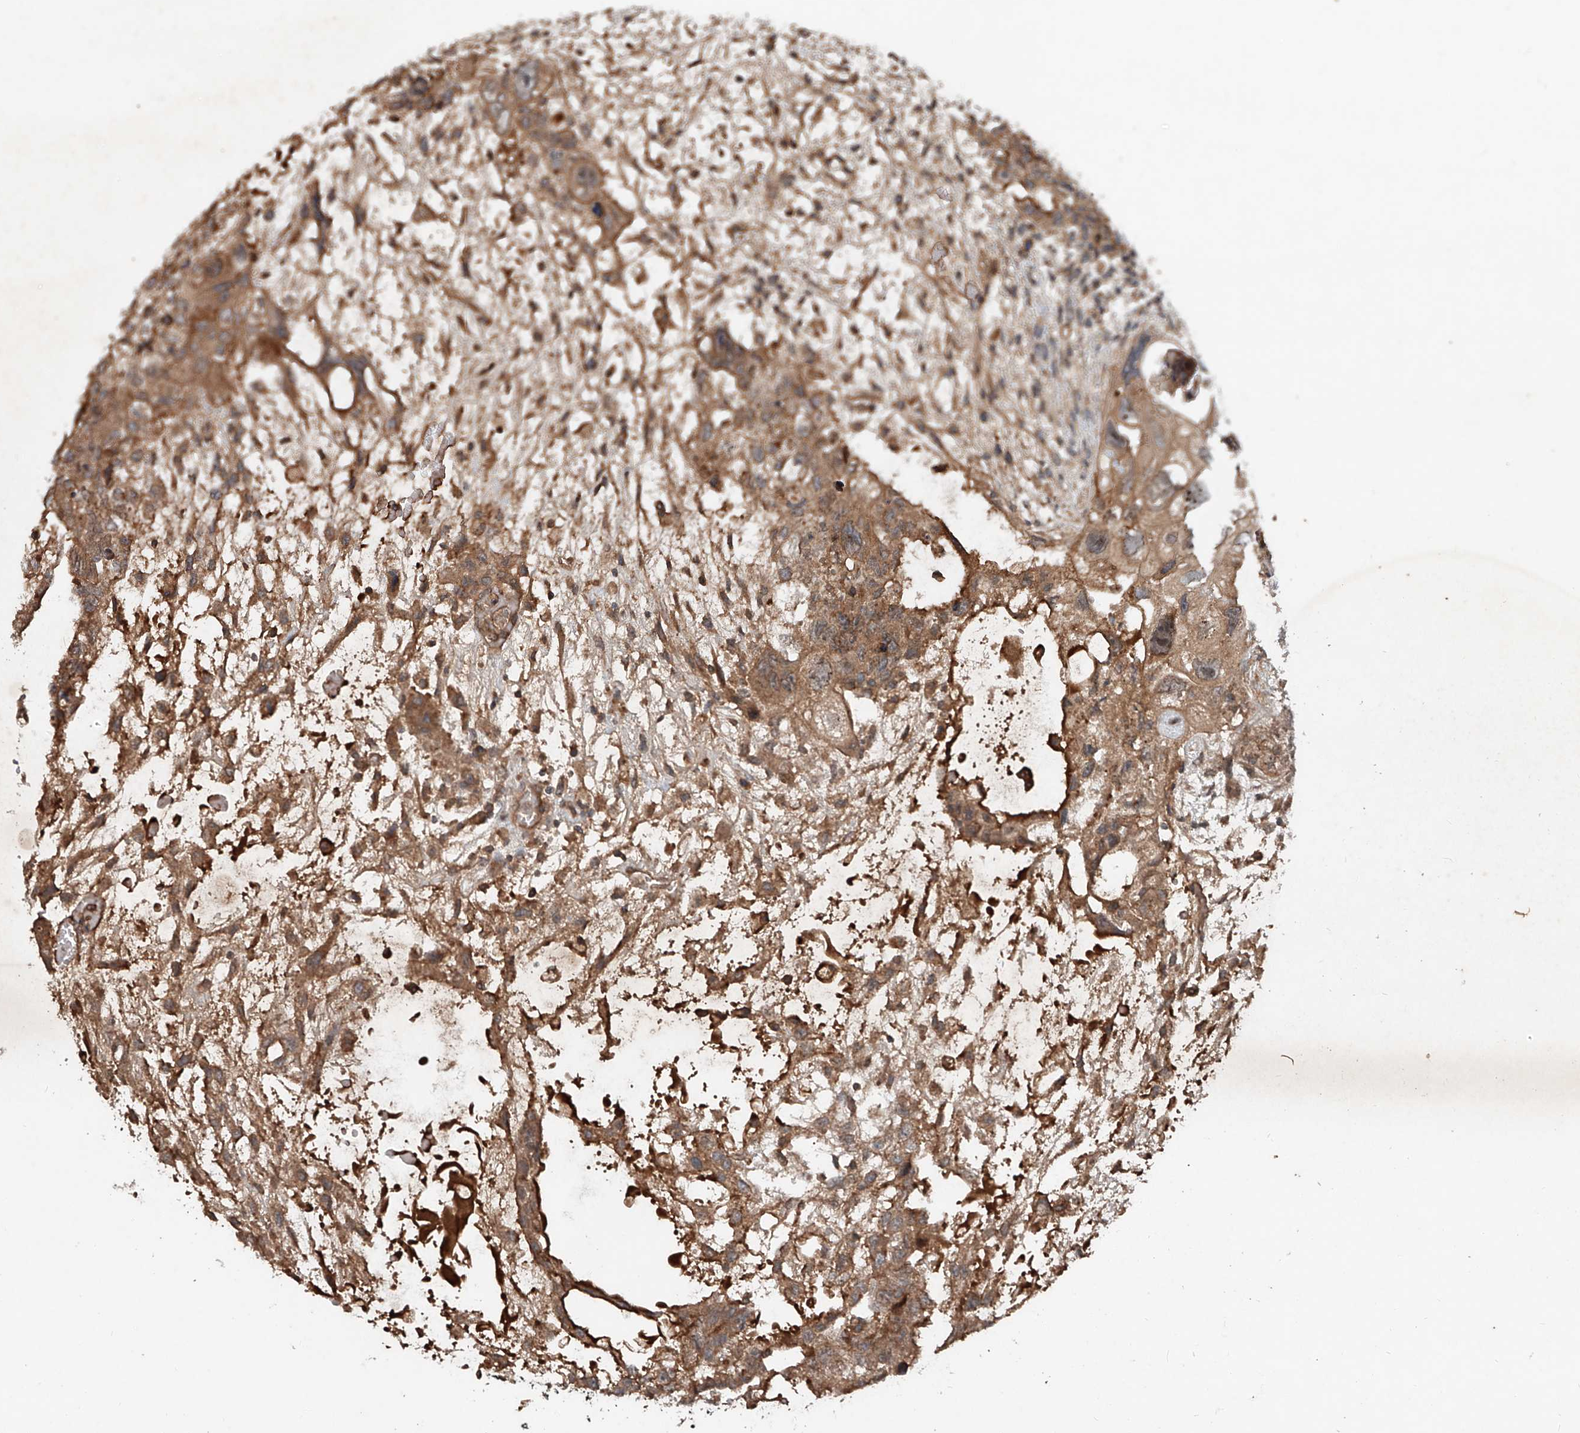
{"staining": {"intensity": "moderate", "quantity": ">75%", "location": "cytoplasmic/membranous"}, "tissue": "testis cancer", "cell_type": "Tumor cells", "image_type": "cancer", "snomed": [{"axis": "morphology", "description": "Carcinoma, Embryonal, NOS"}, {"axis": "topography", "description": "Testis"}], "caption": "Human embryonal carcinoma (testis) stained with a brown dye shows moderate cytoplasmic/membranous positive positivity in approximately >75% of tumor cells.", "gene": "IER5", "patient": {"sex": "male", "age": 36}}